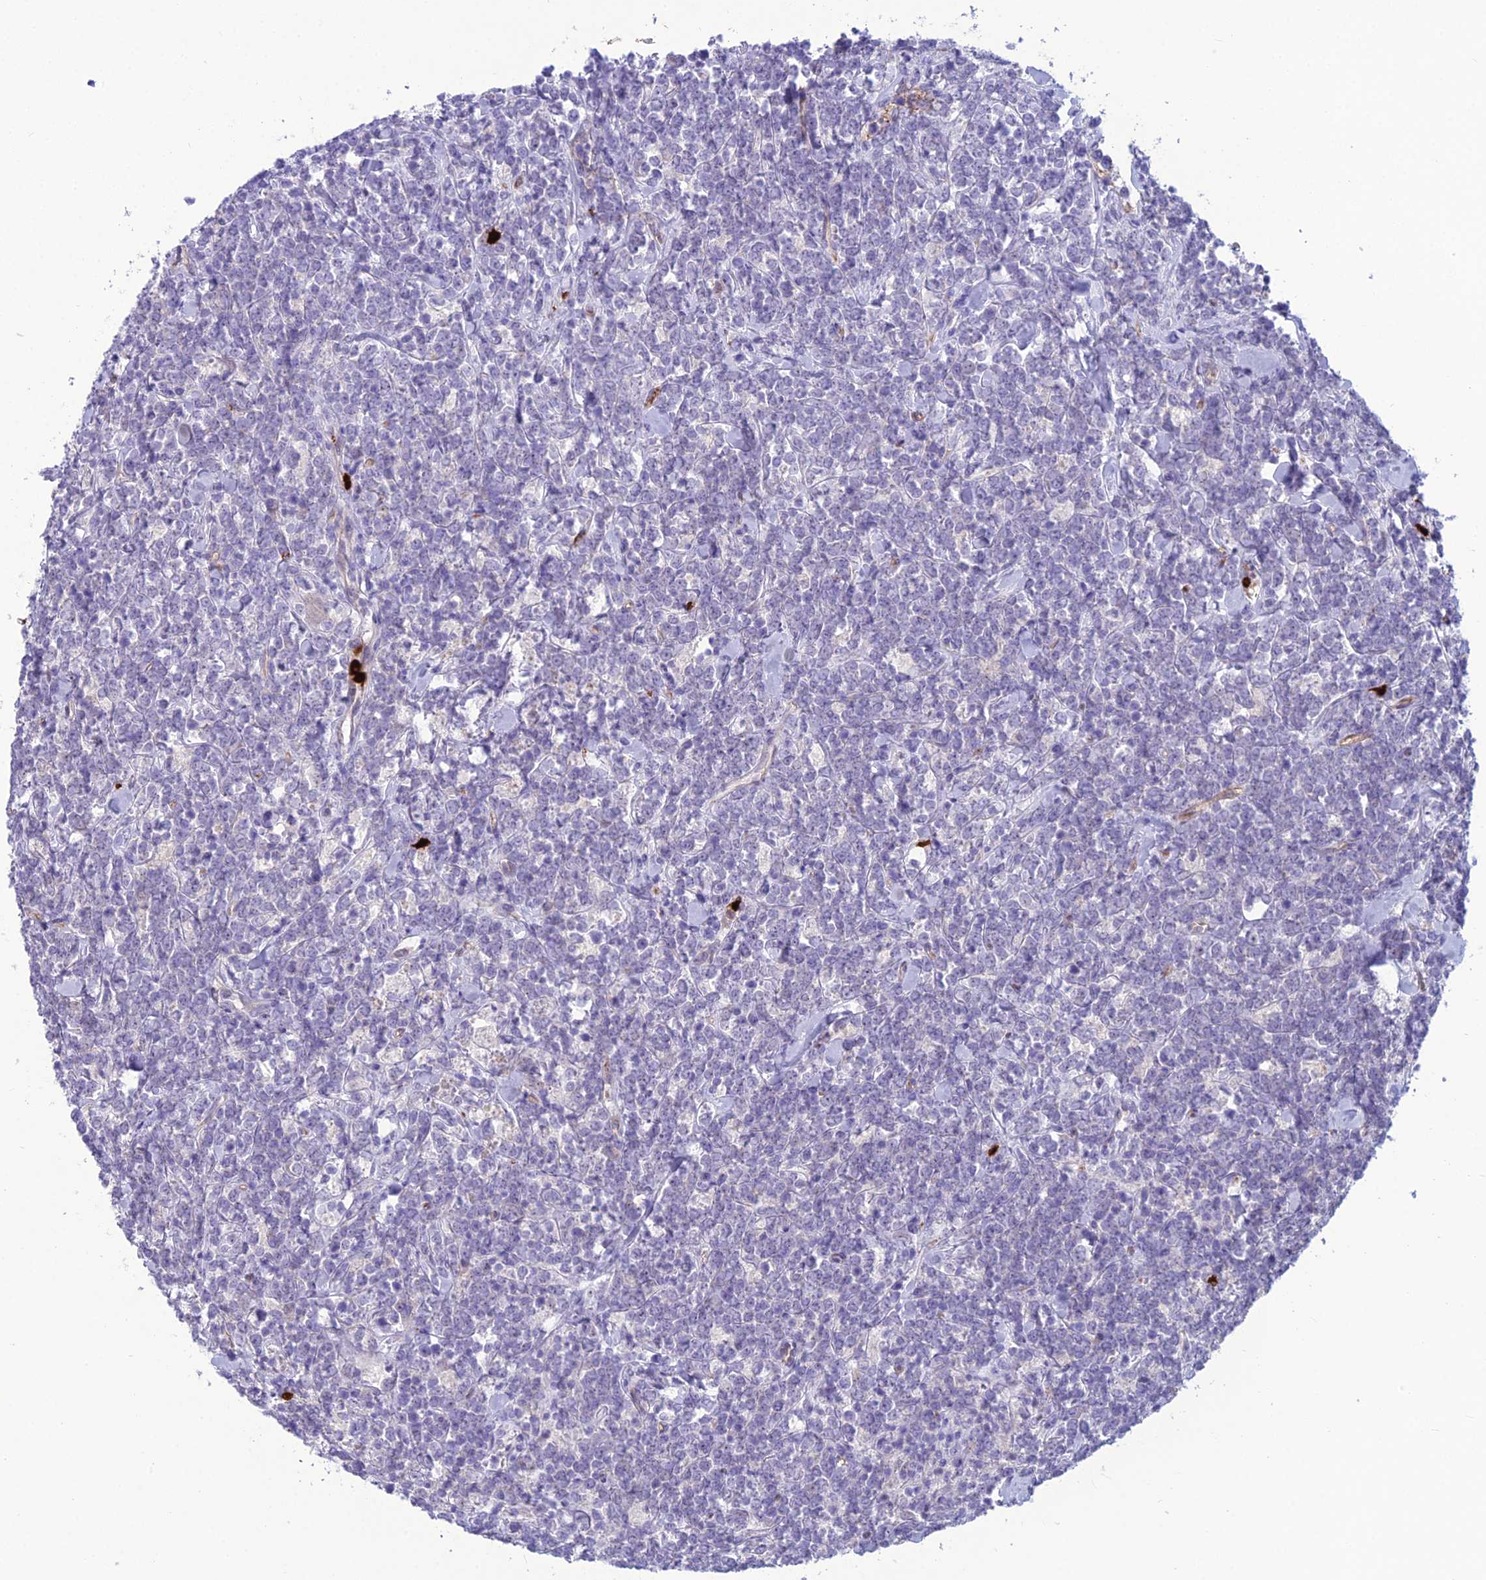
{"staining": {"intensity": "negative", "quantity": "none", "location": "none"}, "tissue": "lymphoma", "cell_type": "Tumor cells", "image_type": "cancer", "snomed": [{"axis": "morphology", "description": "Malignant lymphoma, non-Hodgkin's type, High grade"}, {"axis": "topography", "description": "Small intestine"}], "caption": "There is no significant expression in tumor cells of lymphoma.", "gene": "BBS7", "patient": {"sex": "male", "age": 8}}